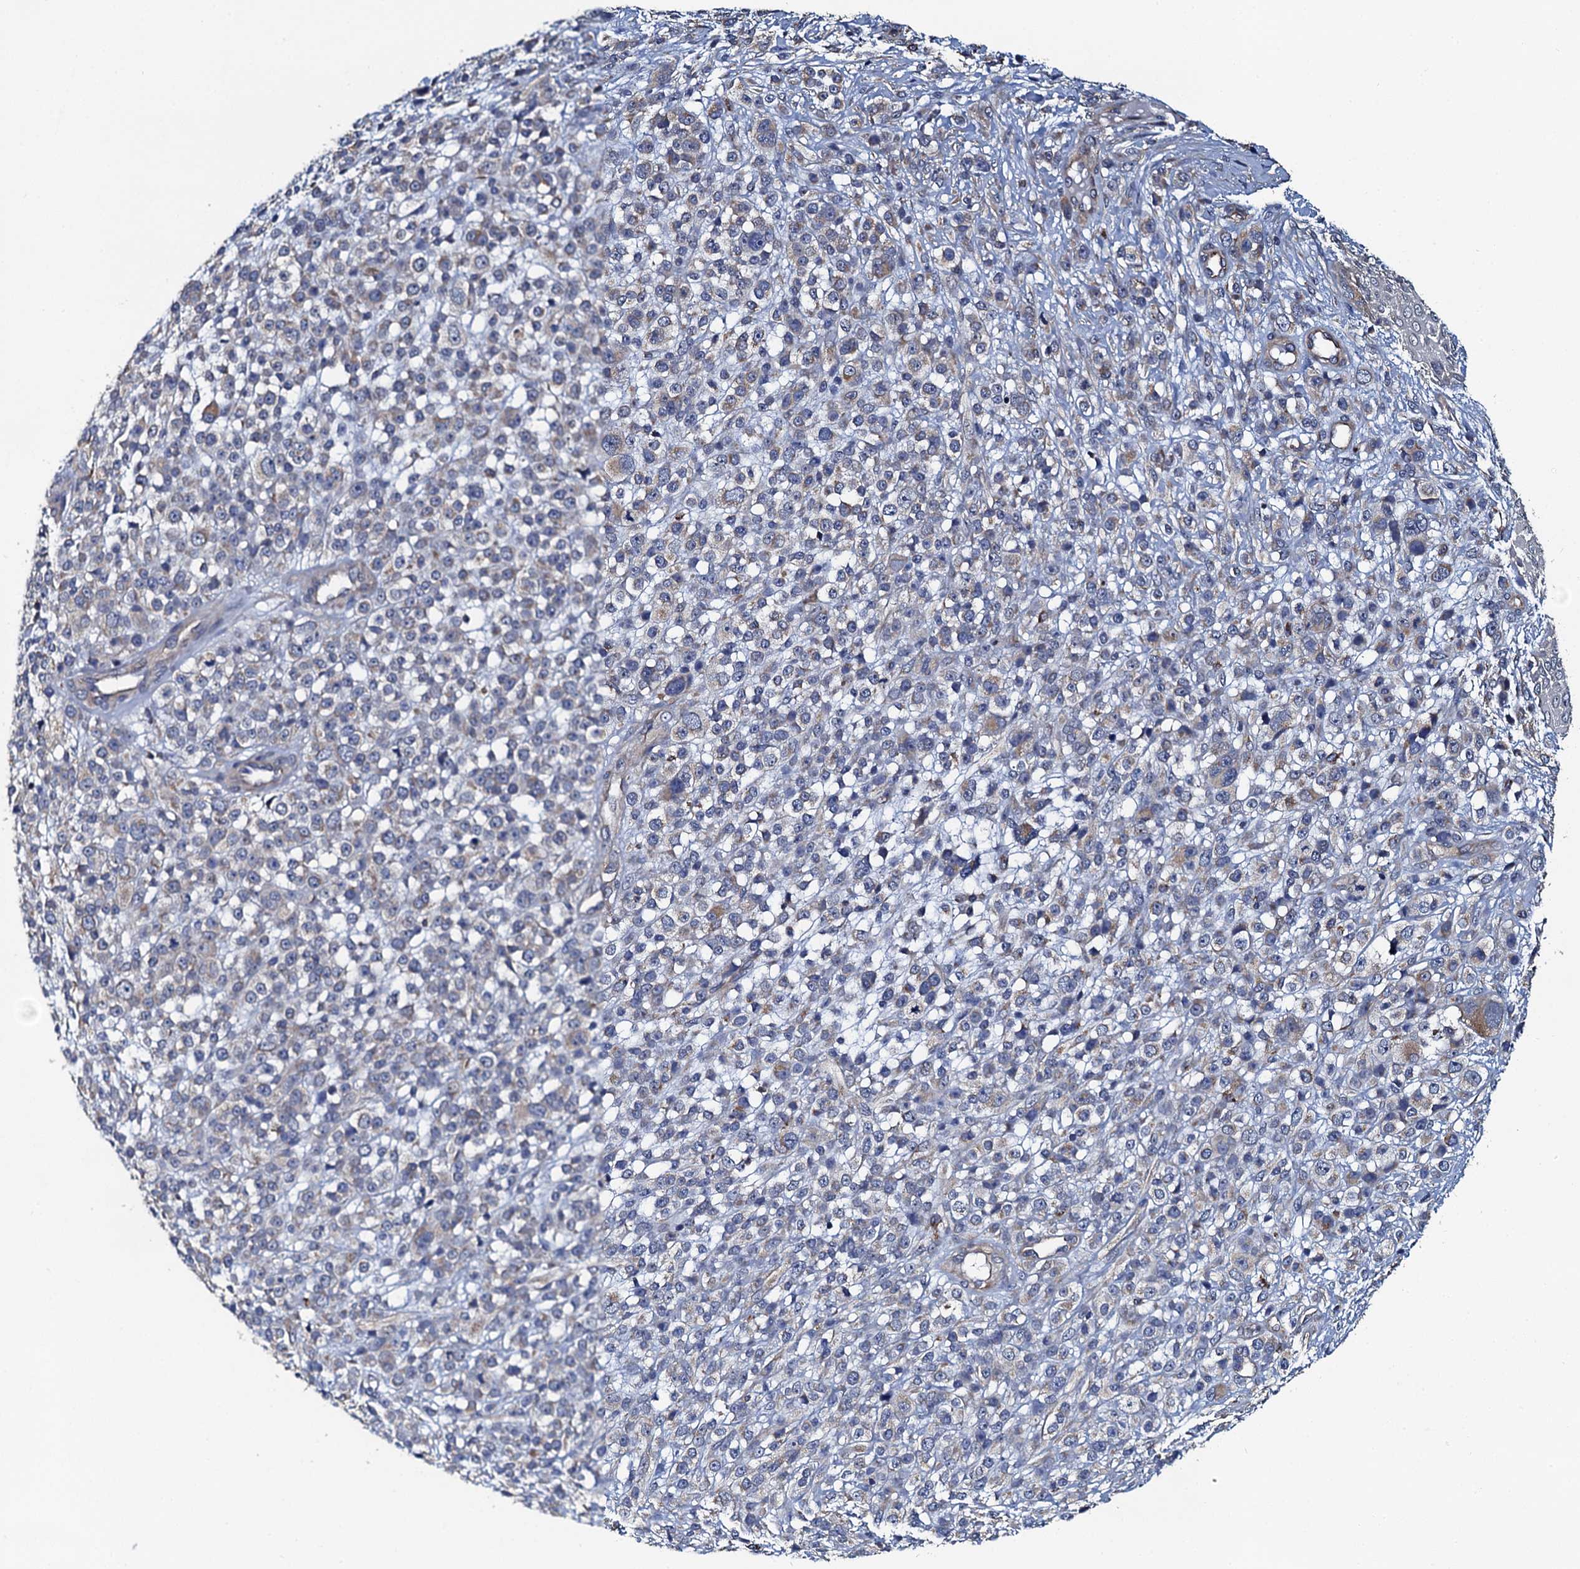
{"staining": {"intensity": "negative", "quantity": "none", "location": "none"}, "tissue": "melanoma", "cell_type": "Tumor cells", "image_type": "cancer", "snomed": [{"axis": "morphology", "description": "Malignant melanoma, NOS"}, {"axis": "topography", "description": "Skin"}], "caption": "Image shows no significant protein staining in tumor cells of malignant melanoma.", "gene": "GLCE", "patient": {"sex": "female", "age": 55}}